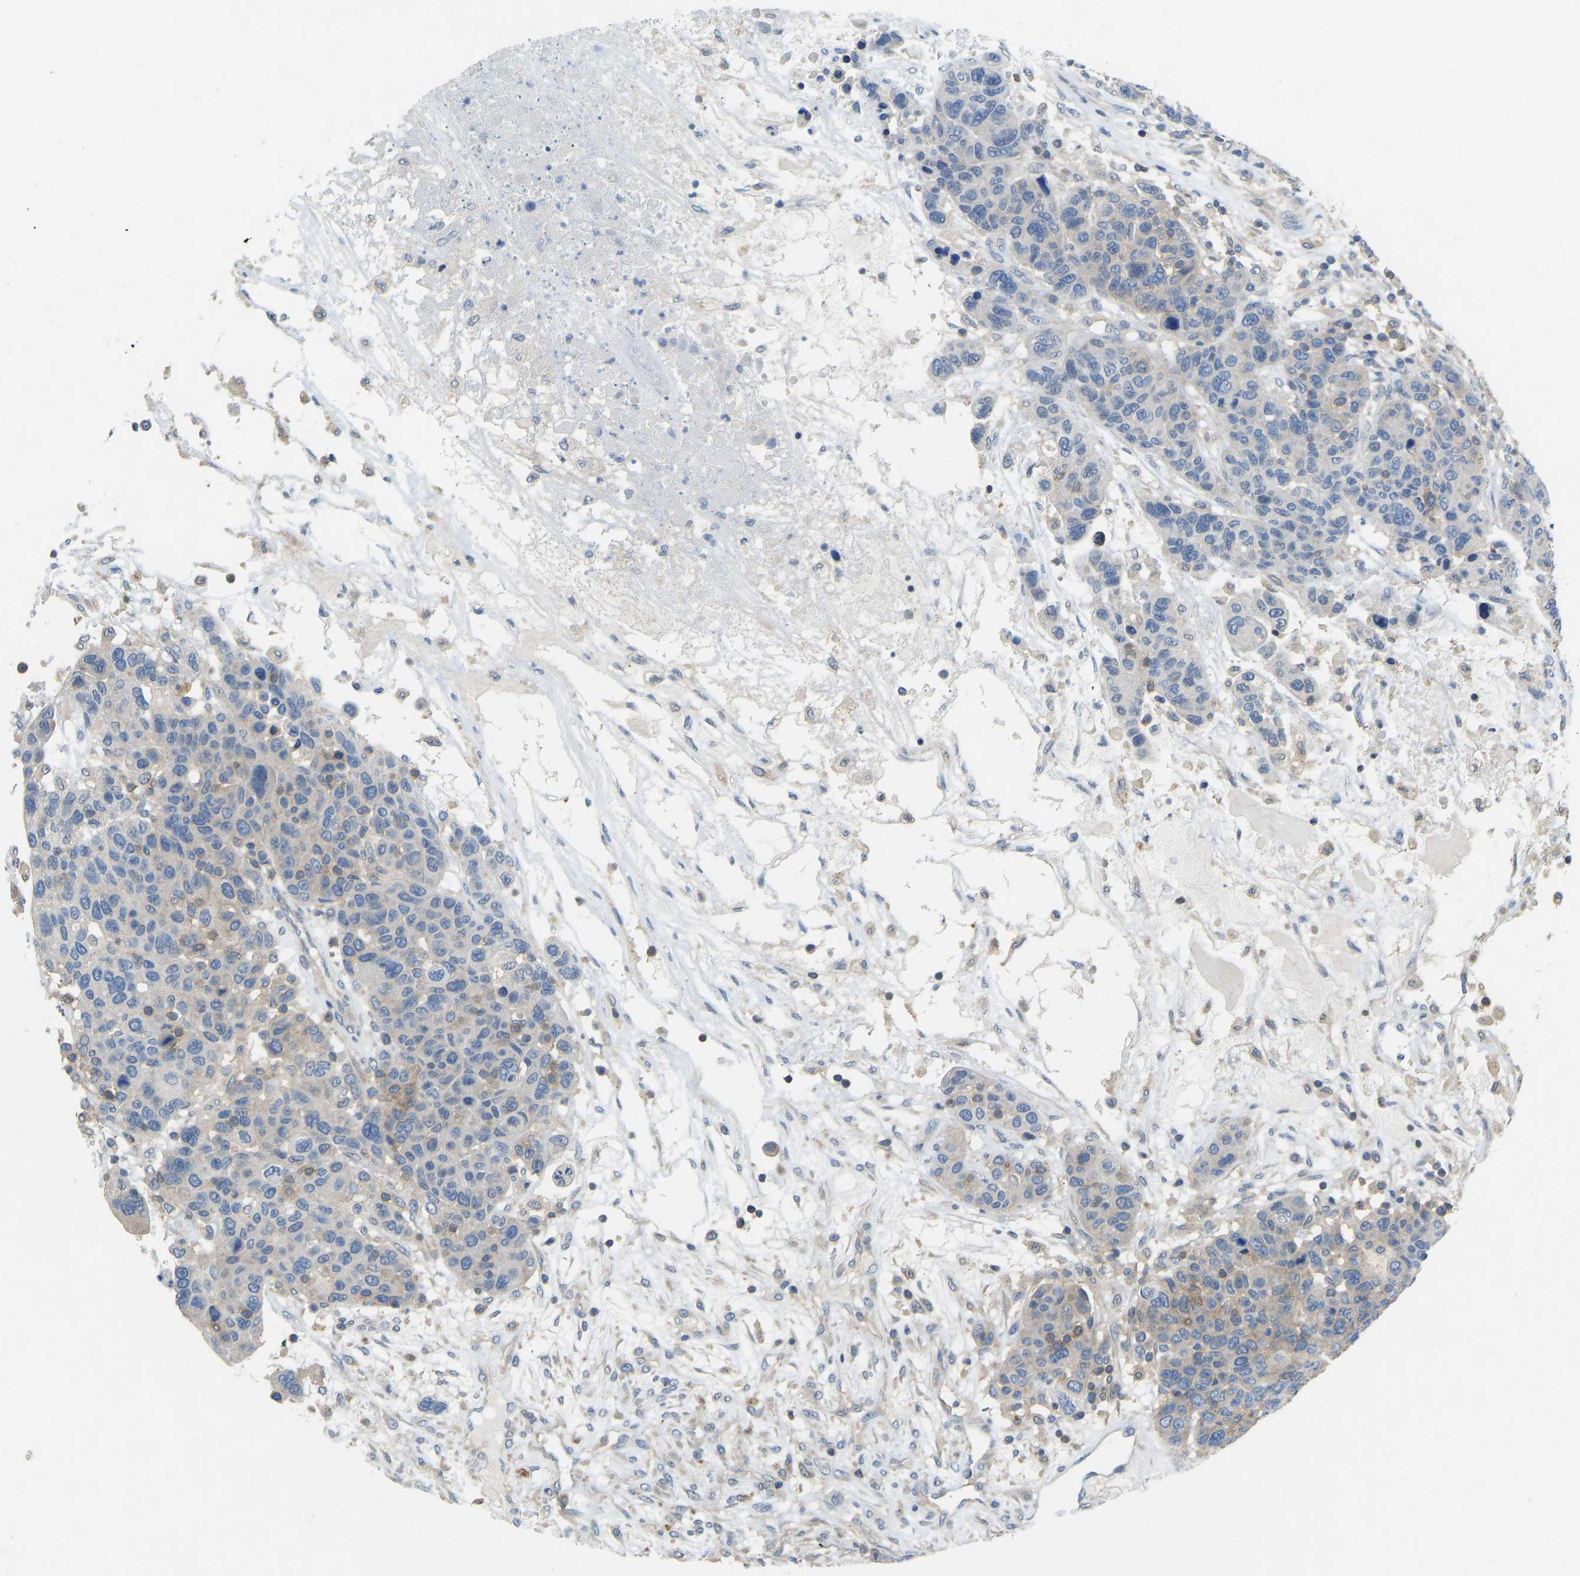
{"staining": {"intensity": "weak", "quantity": "<25%", "location": "cytoplasmic/membranous"}, "tissue": "breast cancer", "cell_type": "Tumor cells", "image_type": "cancer", "snomed": [{"axis": "morphology", "description": "Duct carcinoma"}, {"axis": "topography", "description": "Breast"}], "caption": "A high-resolution photomicrograph shows IHC staining of breast infiltrating ductal carcinoma, which demonstrates no significant staining in tumor cells.", "gene": "NDRG3", "patient": {"sex": "female", "age": 37}}